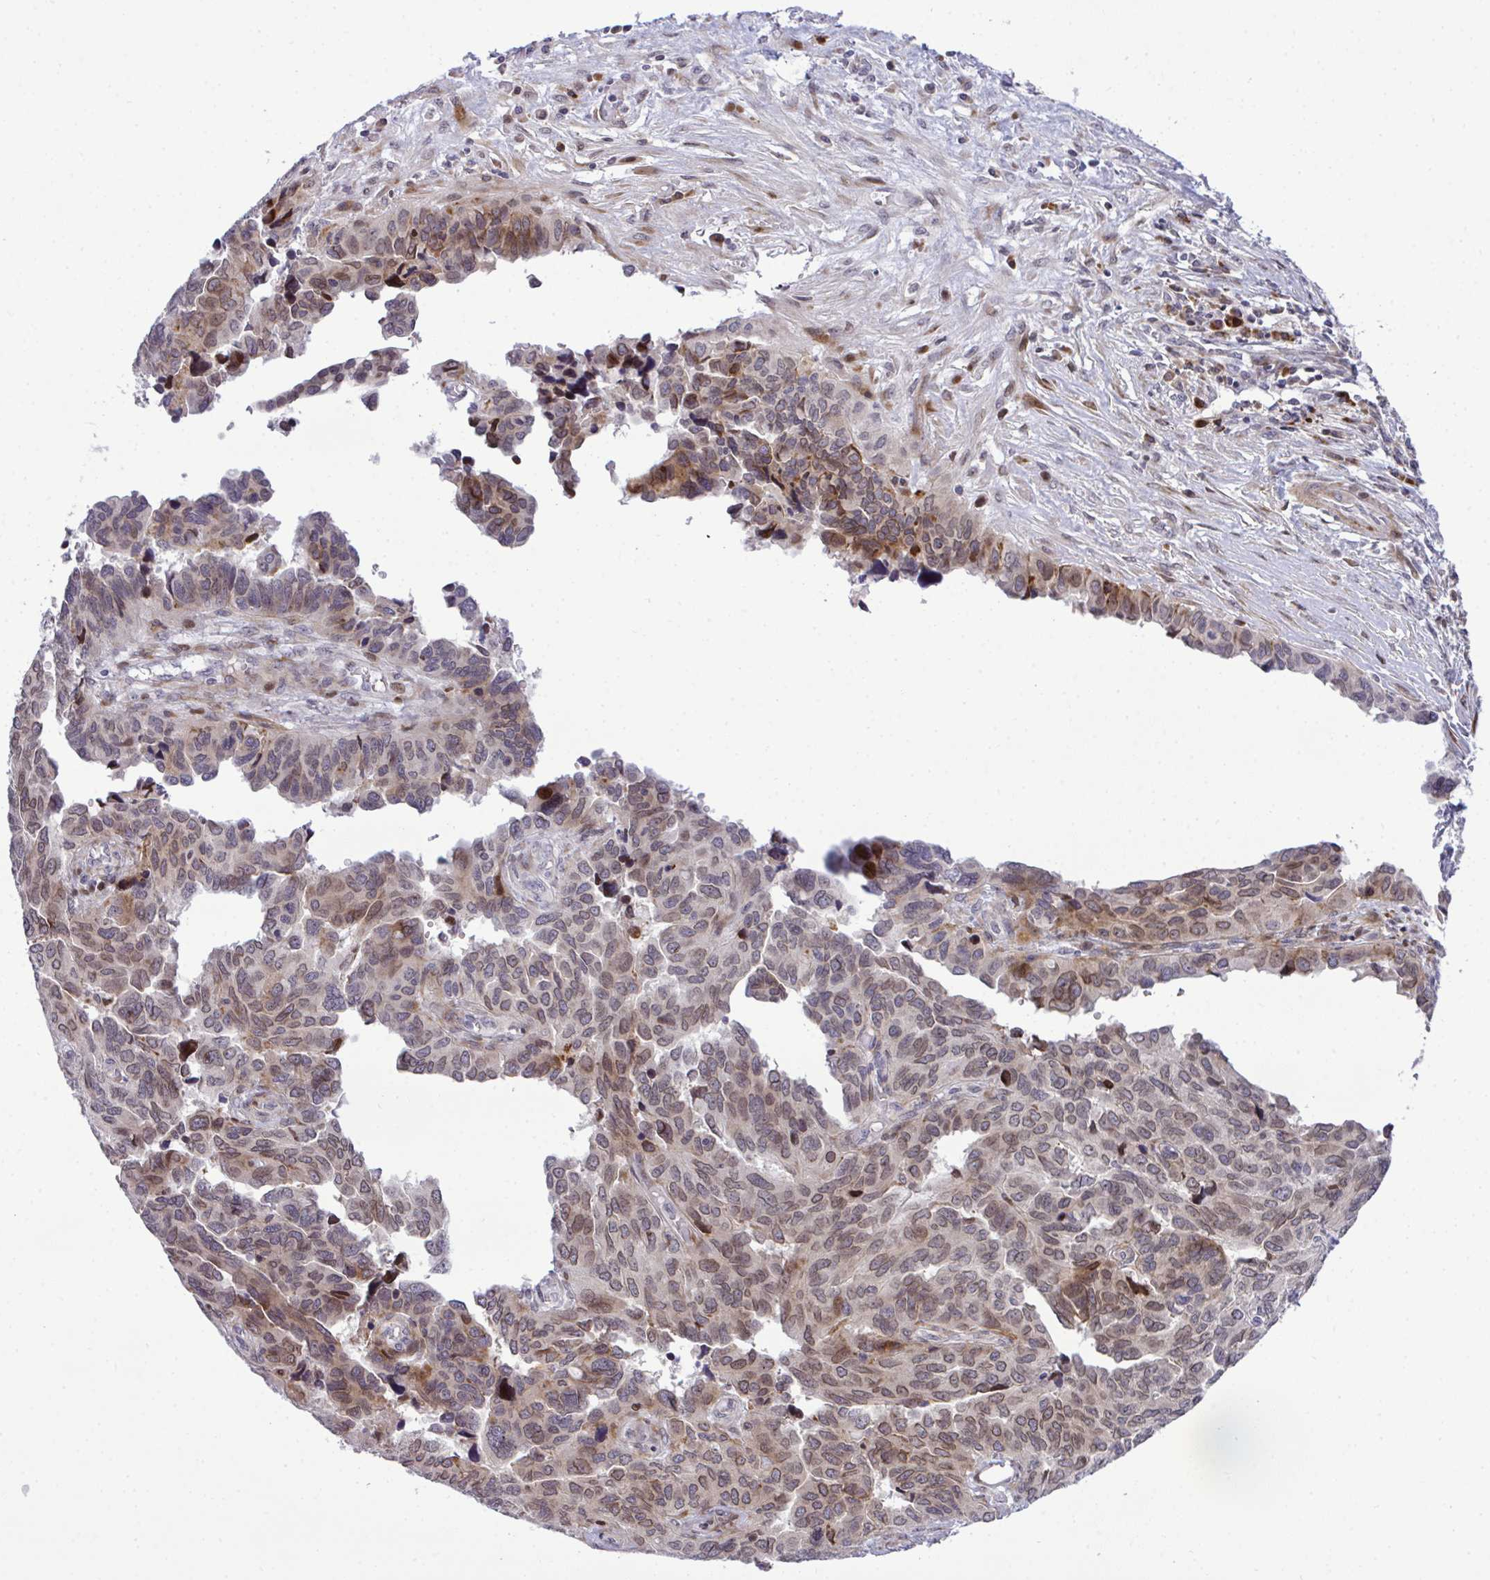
{"staining": {"intensity": "moderate", "quantity": "25%-75%", "location": "cytoplasmic/membranous,nuclear"}, "tissue": "ovarian cancer", "cell_type": "Tumor cells", "image_type": "cancer", "snomed": [{"axis": "morphology", "description": "Cystadenocarcinoma, serous, NOS"}, {"axis": "topography", "description": "Ovary"}], "caption": "The histopathology image shows staining of ovarian serous cystadenocarcinoma, revealing moderate cytoplasmic/membranous and nuclear protein positivity (brown color) within tumor cells. (DAB IHC with brightfield microscopy, high magnification).", "gene": "CASTOR2", "patient": {"sex": "female", "age": 64}}